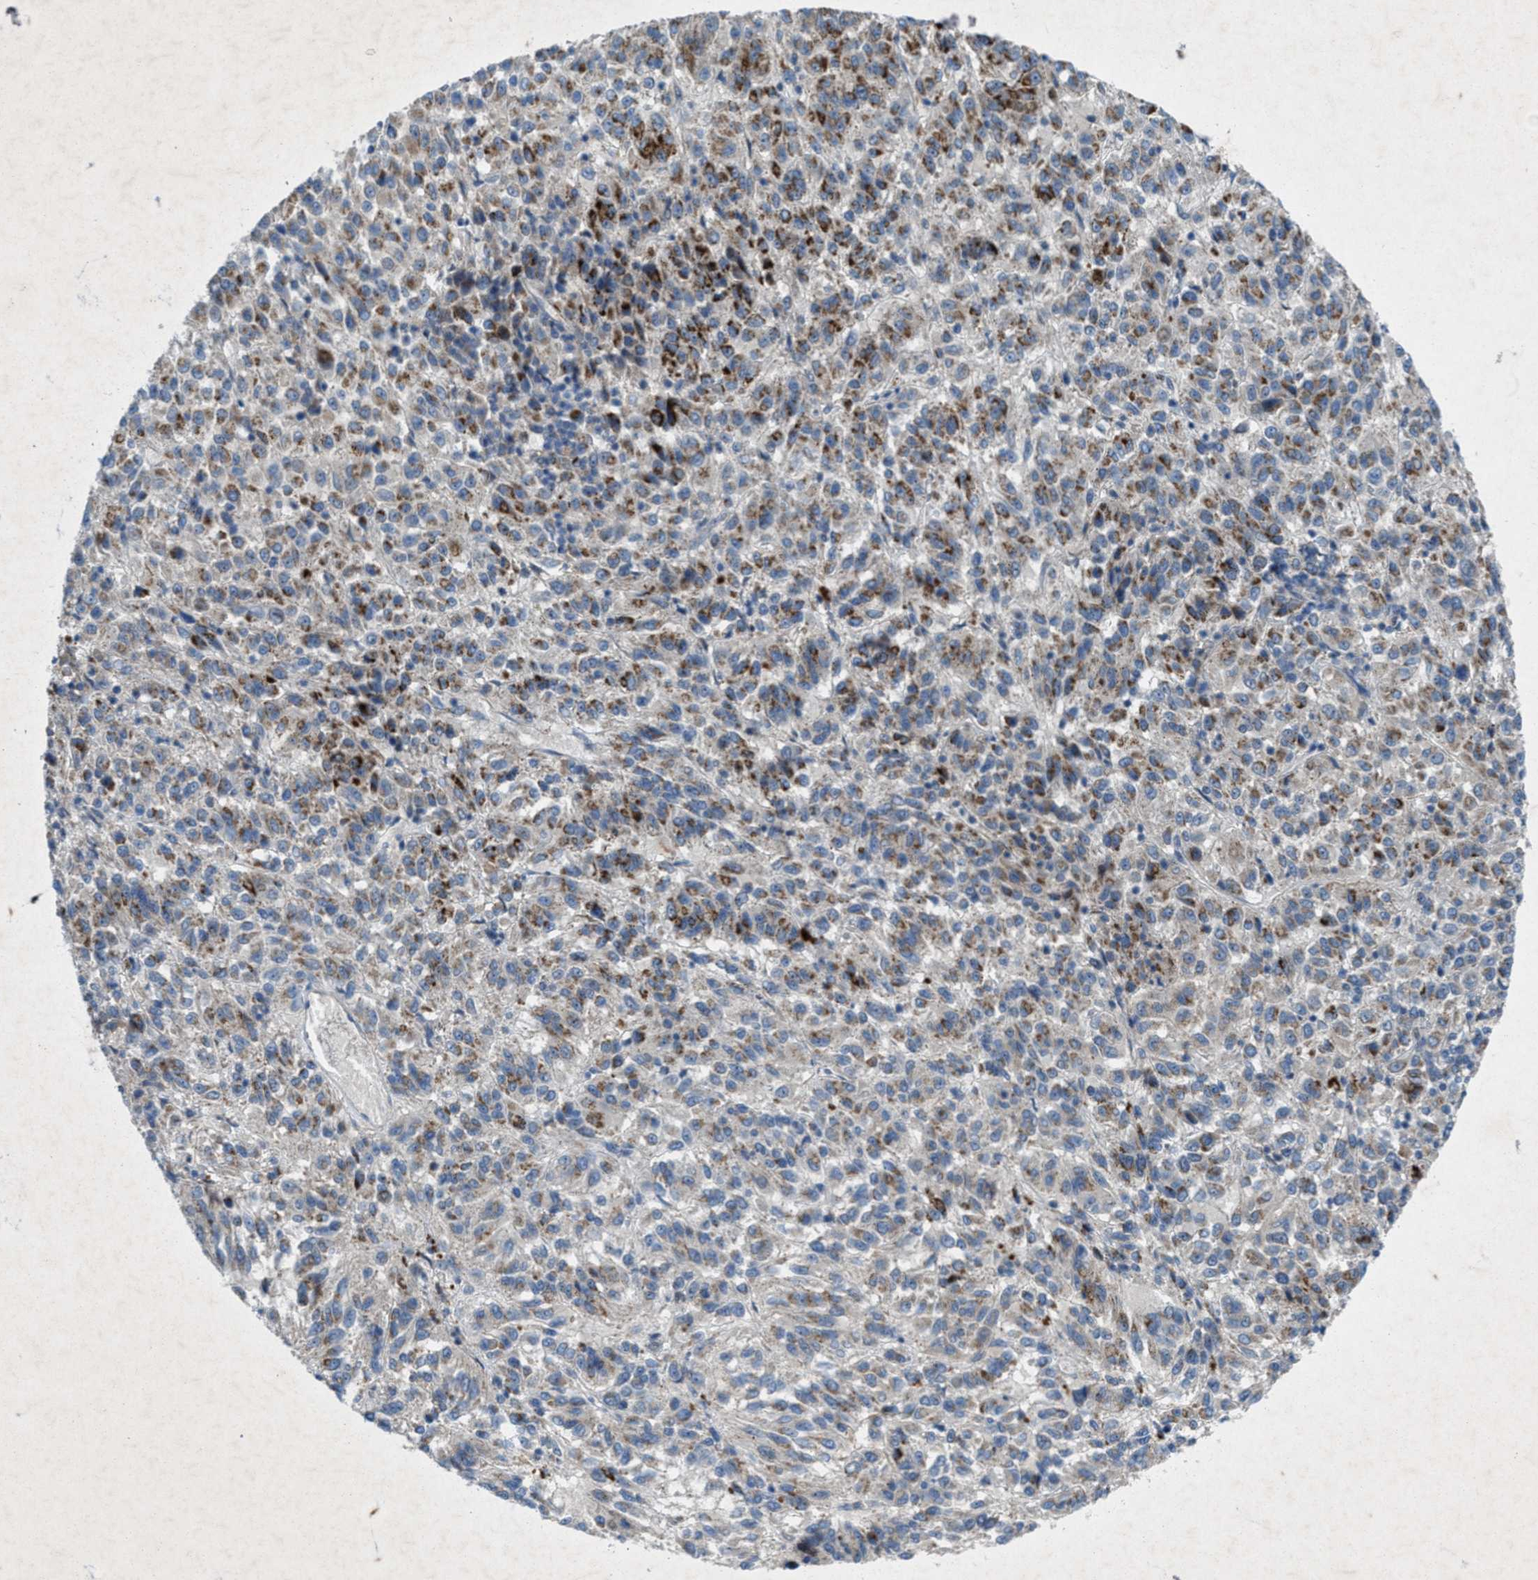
{"staining": {"intensity": "moderate", "quantity": "25%-75%", "location": "cytoplasmic/membranous"}, "tissue": "melanoma", "cell_type": "Tumor cells", "image_type": "cancer", "snomed": [{"axis": "morphology", "description": "Malignant melanoma, Metastatic site"}, {"axis": "topography", "description": "Lung"}], "caption": "Immunohistochemical staining of melanoma demonstrates medium levels of moderate cytoplasmic/membranous protein positivity in approximately 25%-75% of tumor cells. The staining was performed using DAB to visualize the protein expression in brown, while the nuclei were stained in blue with hematoxylin (Magnification: 20x).", "gene": "URGCP", "patient": {"sex": "male", "age": 64}}